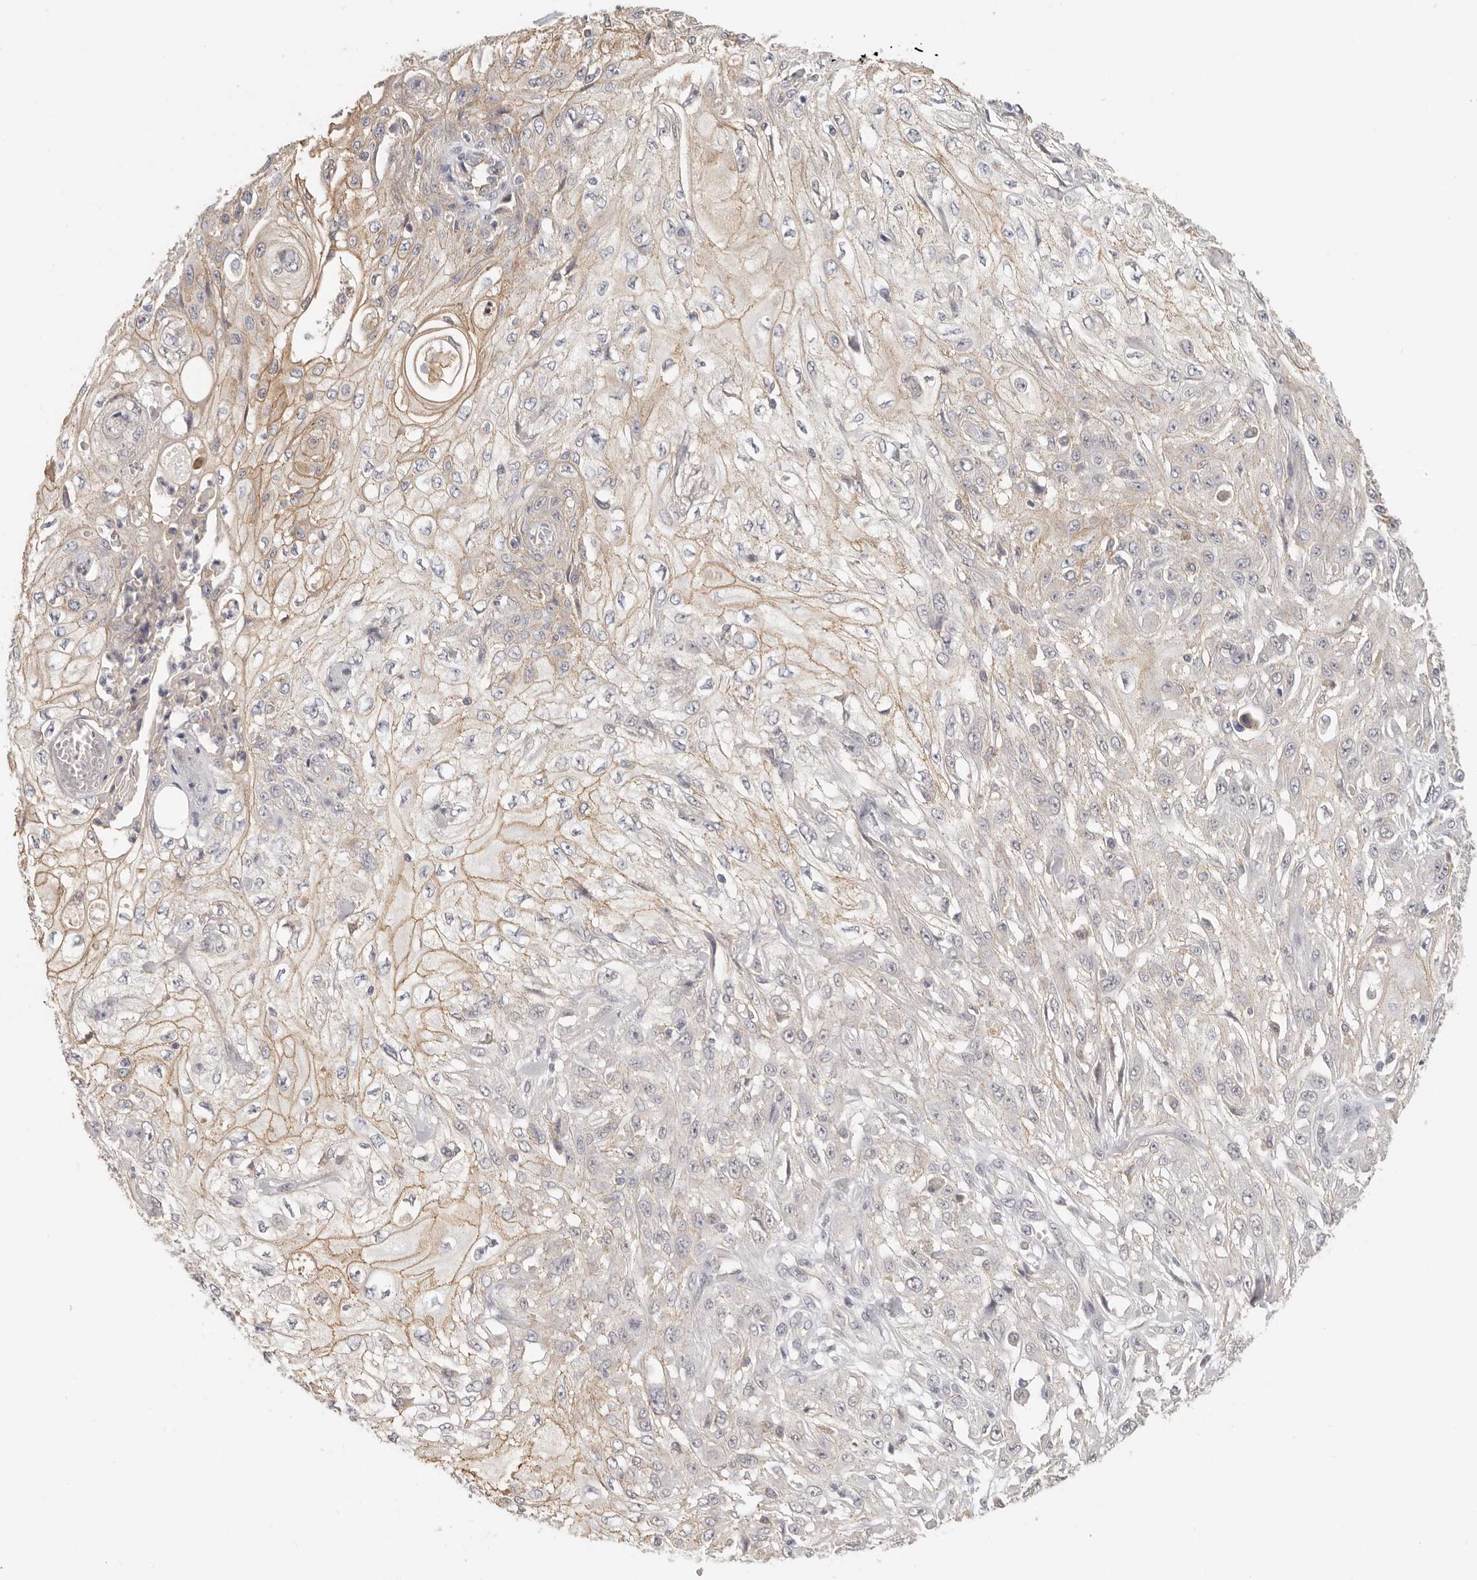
{"staining": {"intensity": "weak", "quantity": "25%-75%", "location": "cytoplasmic/membranous"}, "tissue": "skin cancer", "cell_type": "Tumor cells", "image_type": "cancer", "snomed": [{"axis": "morphology", "description": "Squamous cell carcinoma, NOS"}, {"axis": "morphology", "description": "Squamous cell carcinoma, metastatic, NOS"}, {"axis": "topography", "description": "Skin"}, {"axis": "topography", "description": "Lymph node"}], "caption": "Protein staining reveals weak cytoplasmic/membranous expression in approximately 25%-75% of tumor cells in skin cancer (squamous cell carcinoma).", "gene": "ANXA9", "patient": {"sex": "male", "age": 75}}